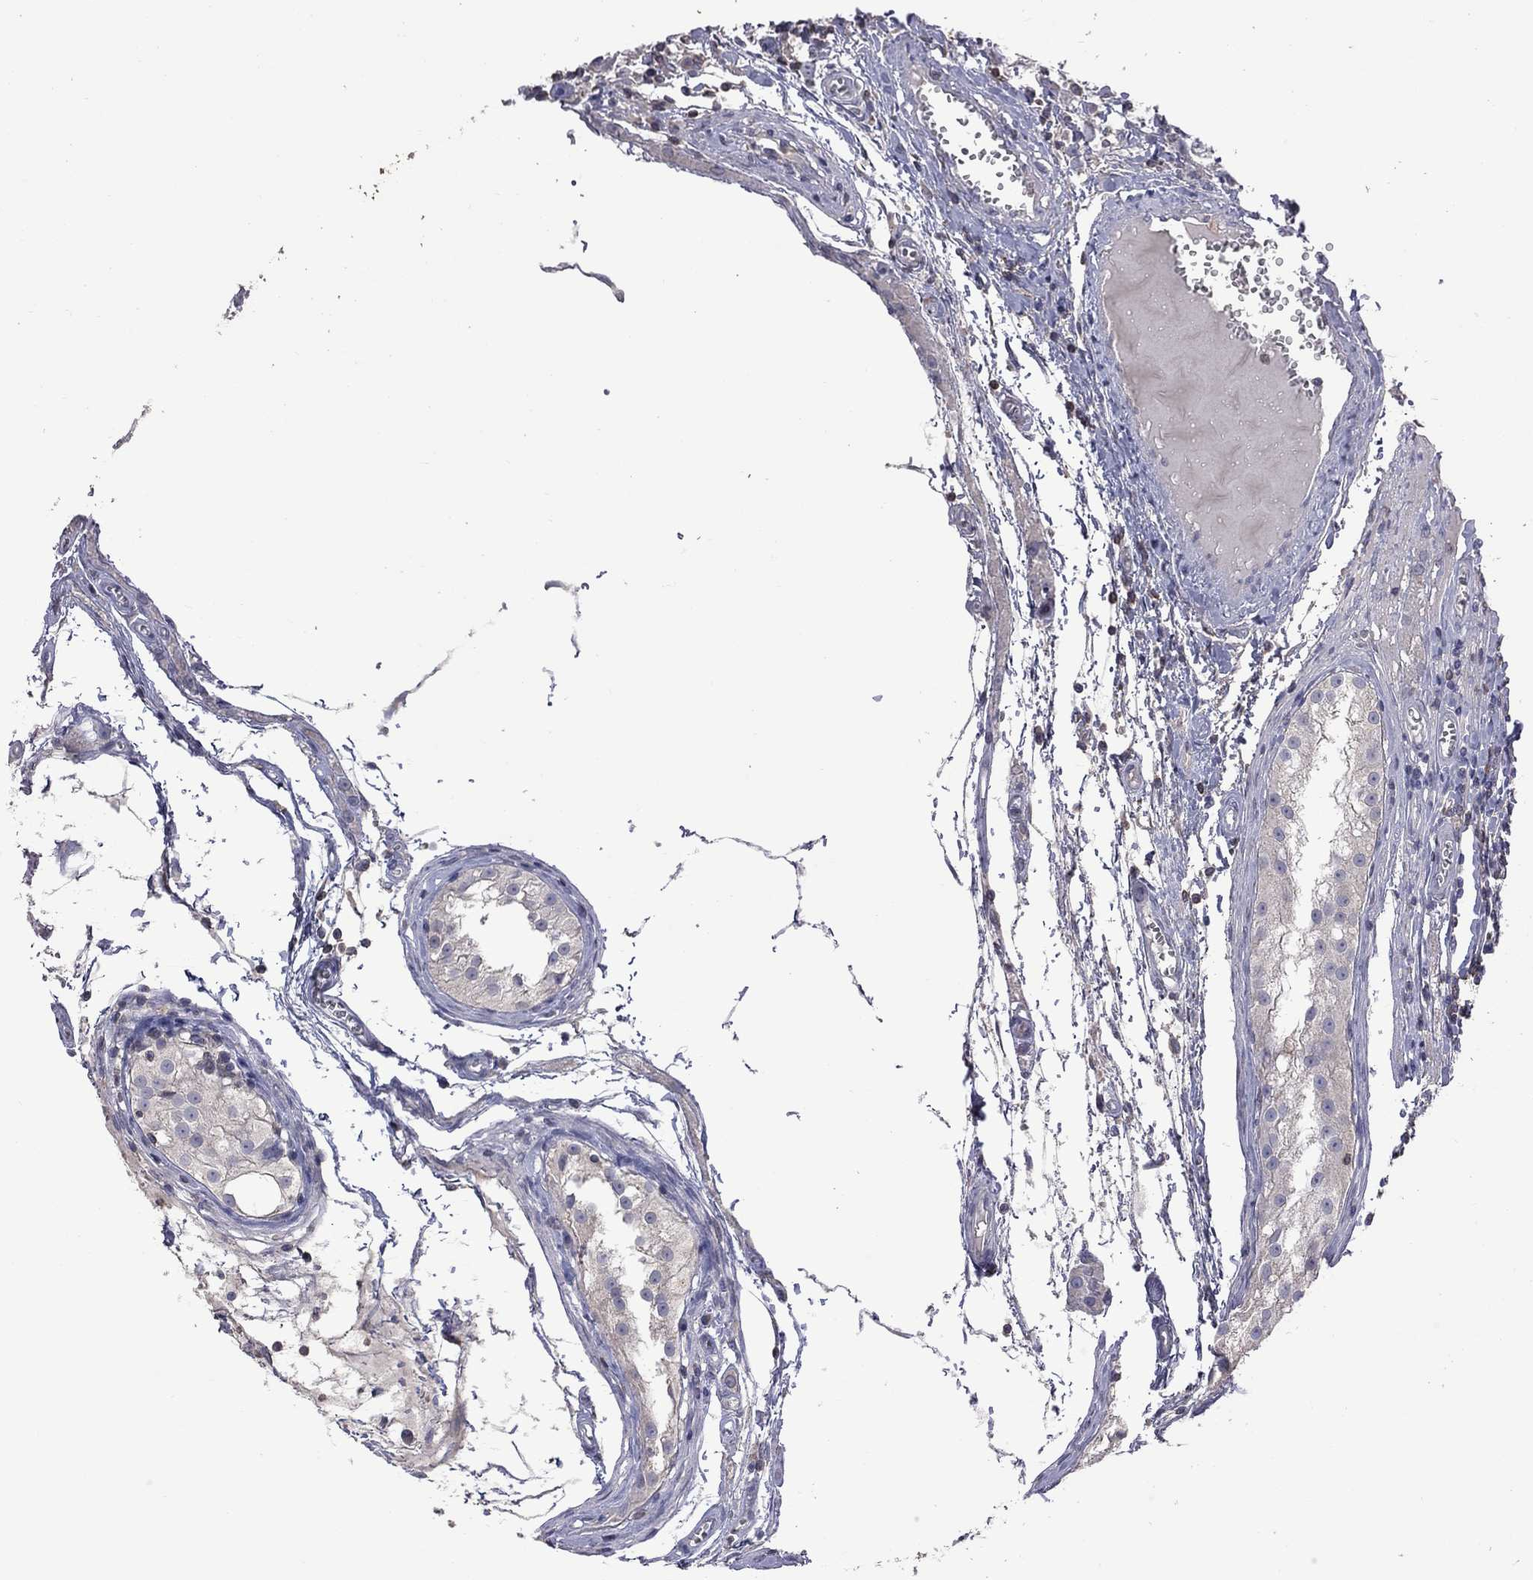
{"staining": {"intensity": "negative", "quantity": "none", "location": "none"}, "tissue": "testis cancer", "cell_type": "Tumor cells", "image_type": "cancer", "snomed": [{"axis": "morphology", "description": "Seminoma, NOS"}, {"axis": "topography", "description": "Testis"}], "caption": "There is no significant positivity in tumor cells of testis cancer (seminoma). (Stains: DAB immunohistochemistry with hematoxylin counter stain, Microscopy: brightfield microscopy at high magnification).", "gene": "IPCEF1", "patient": {"sex": "male", "age": 30}}